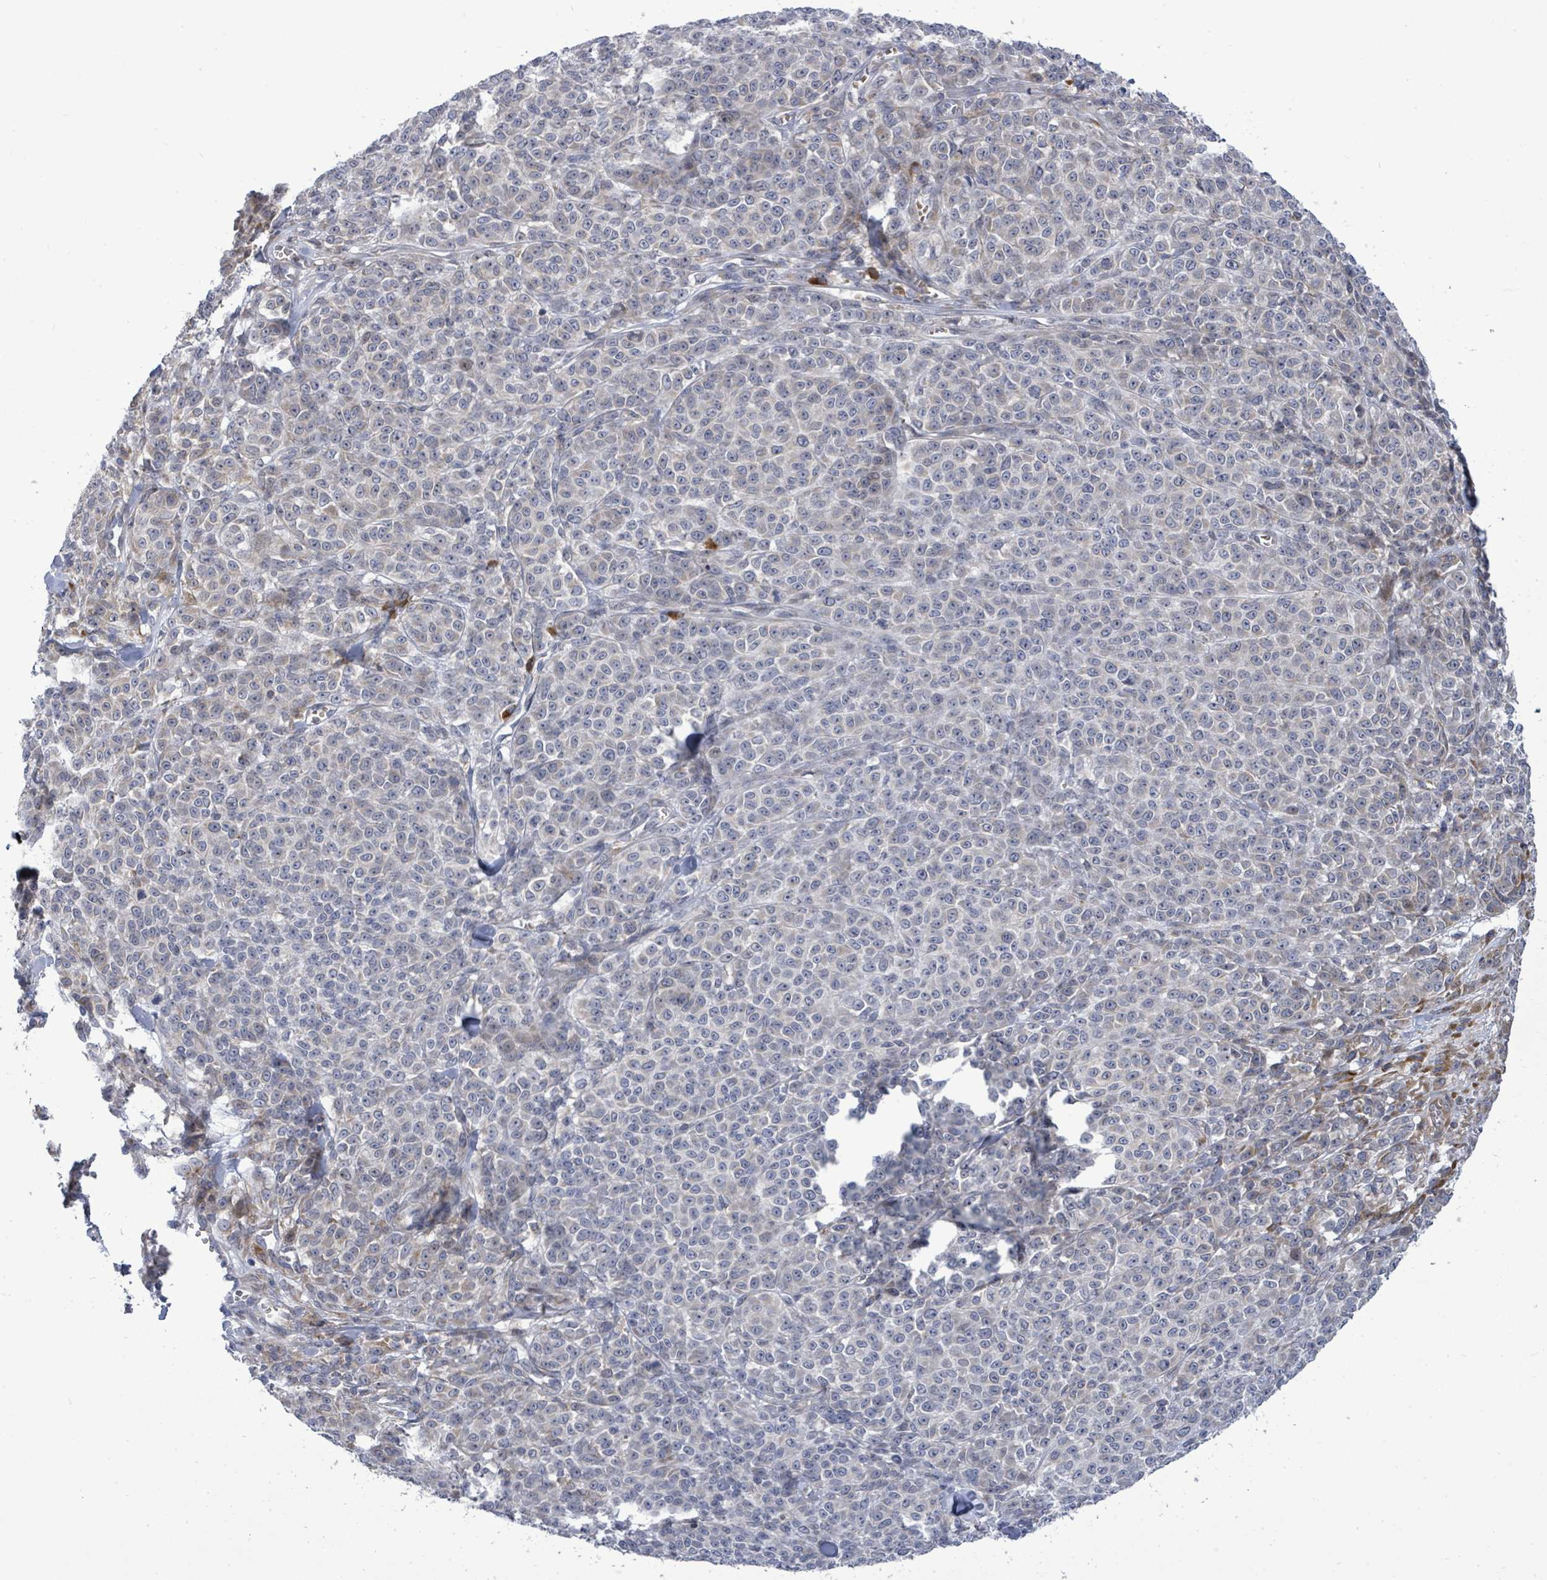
{"staining": {"intensity": "negative", "quantity": "none", "location": "none"}, "tissue": "melanoma", "cell_type": "Tumor cells", "image_type": "cancer", "snomed": [{"axis": "morphology", "description": "Normal tissue, NOS"}, {"axis": "morphology", "description": "Malignant melanoma, NOS"}, {"axis": "topography", "description": "Skin"}], "caption": "Immunohistochemistry (IHC) histopathology image of malignant melanoma stained for a protein (brown), which exhibits no expression in tumor cells.", "gene": "SAR1A", "patient": {"sex": "female", "age": 34}}